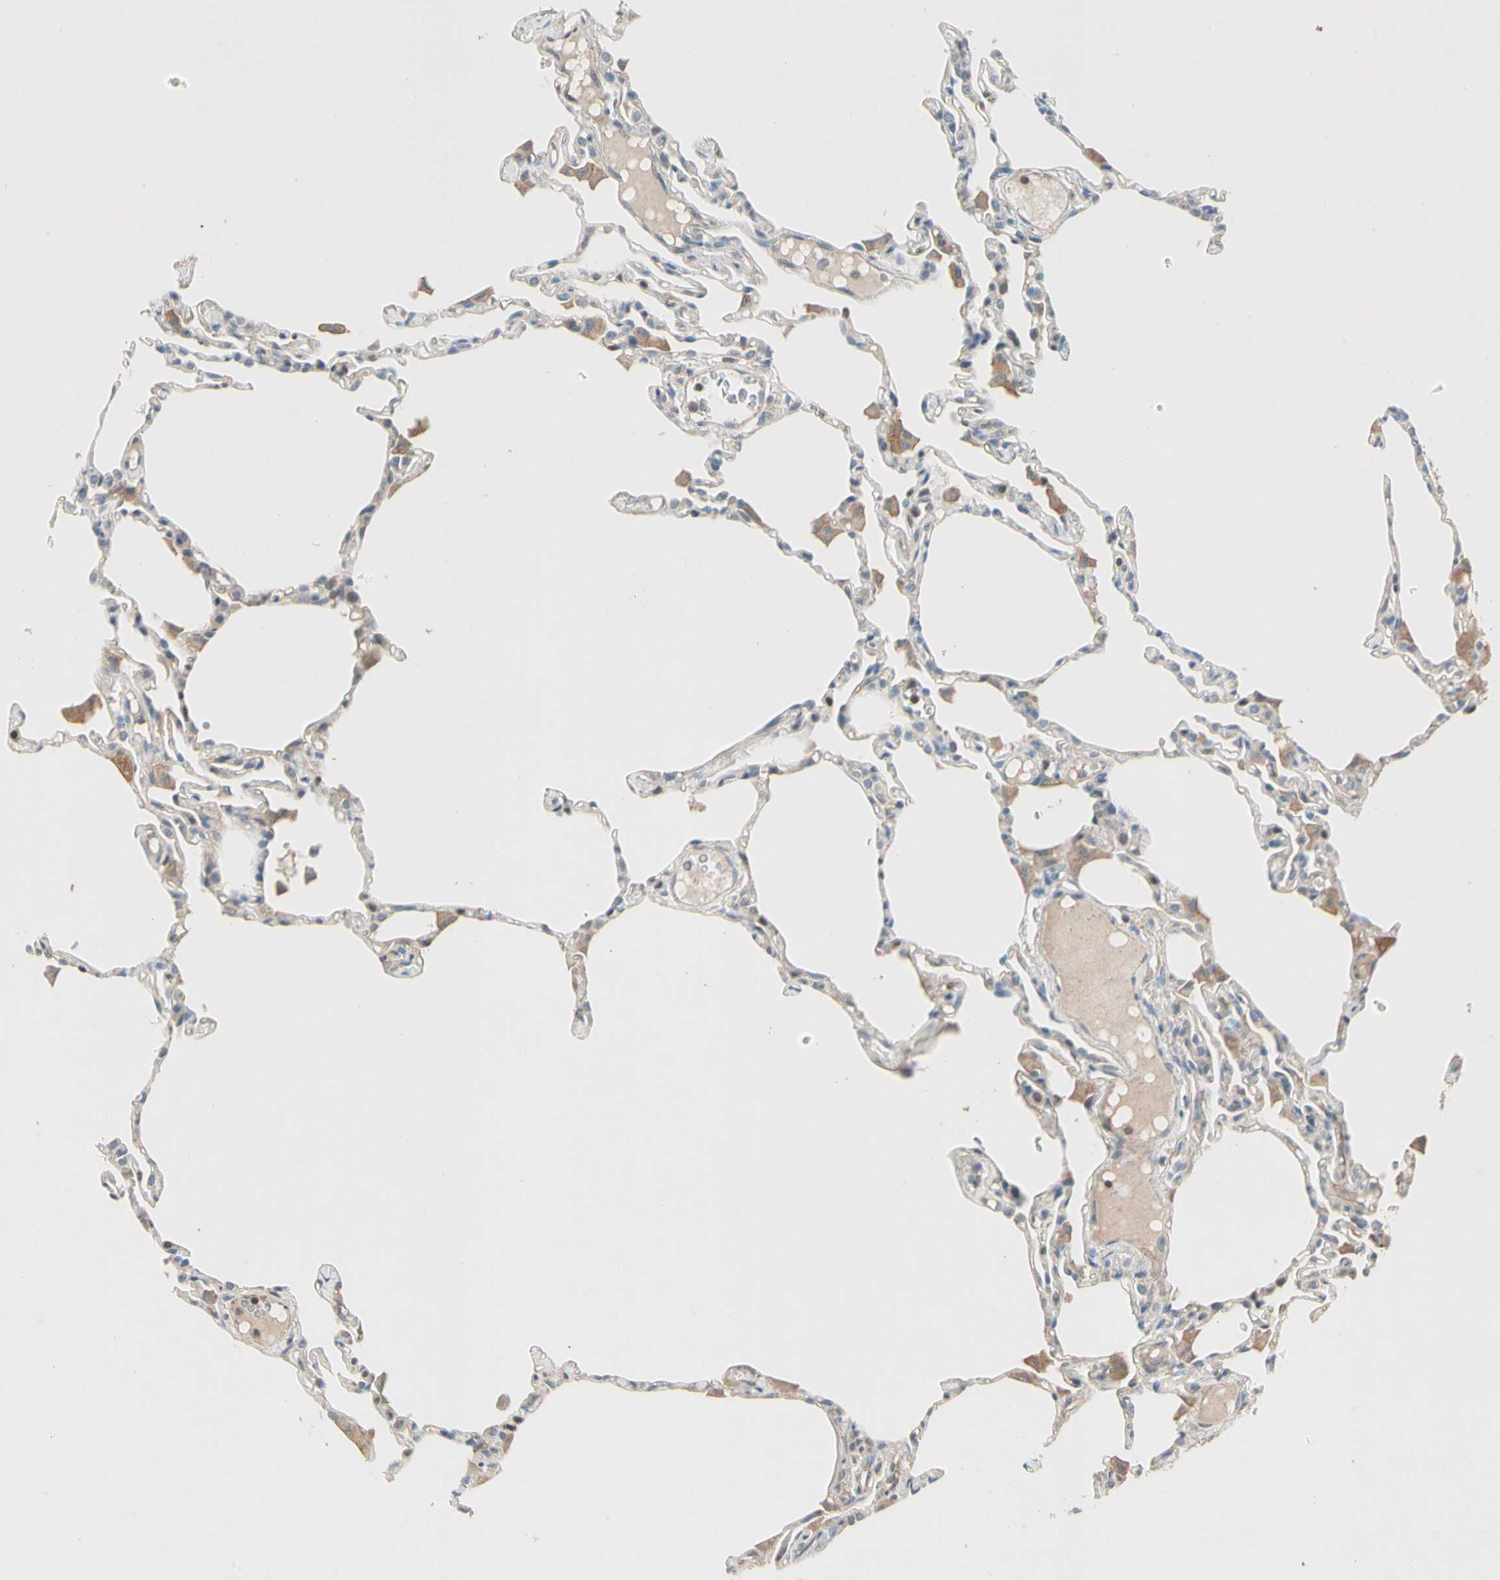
{"staining": {"intensity": "negative", "quantity": "none", "location": "none"}, "tissue": "lung", "cell_type": "Alveolar cells", "image_type": "normal", "snomed": [{"axis": "morphology", "description": "Normal tissue, NOS"}, {"axis": "topography", "description": "Lung"}], "caption": "The IHC photomicrograph has no significant staining in alveolar cells of lung.", "gene": "CDH6", "patient": {"sex": "female", "age": 49}}